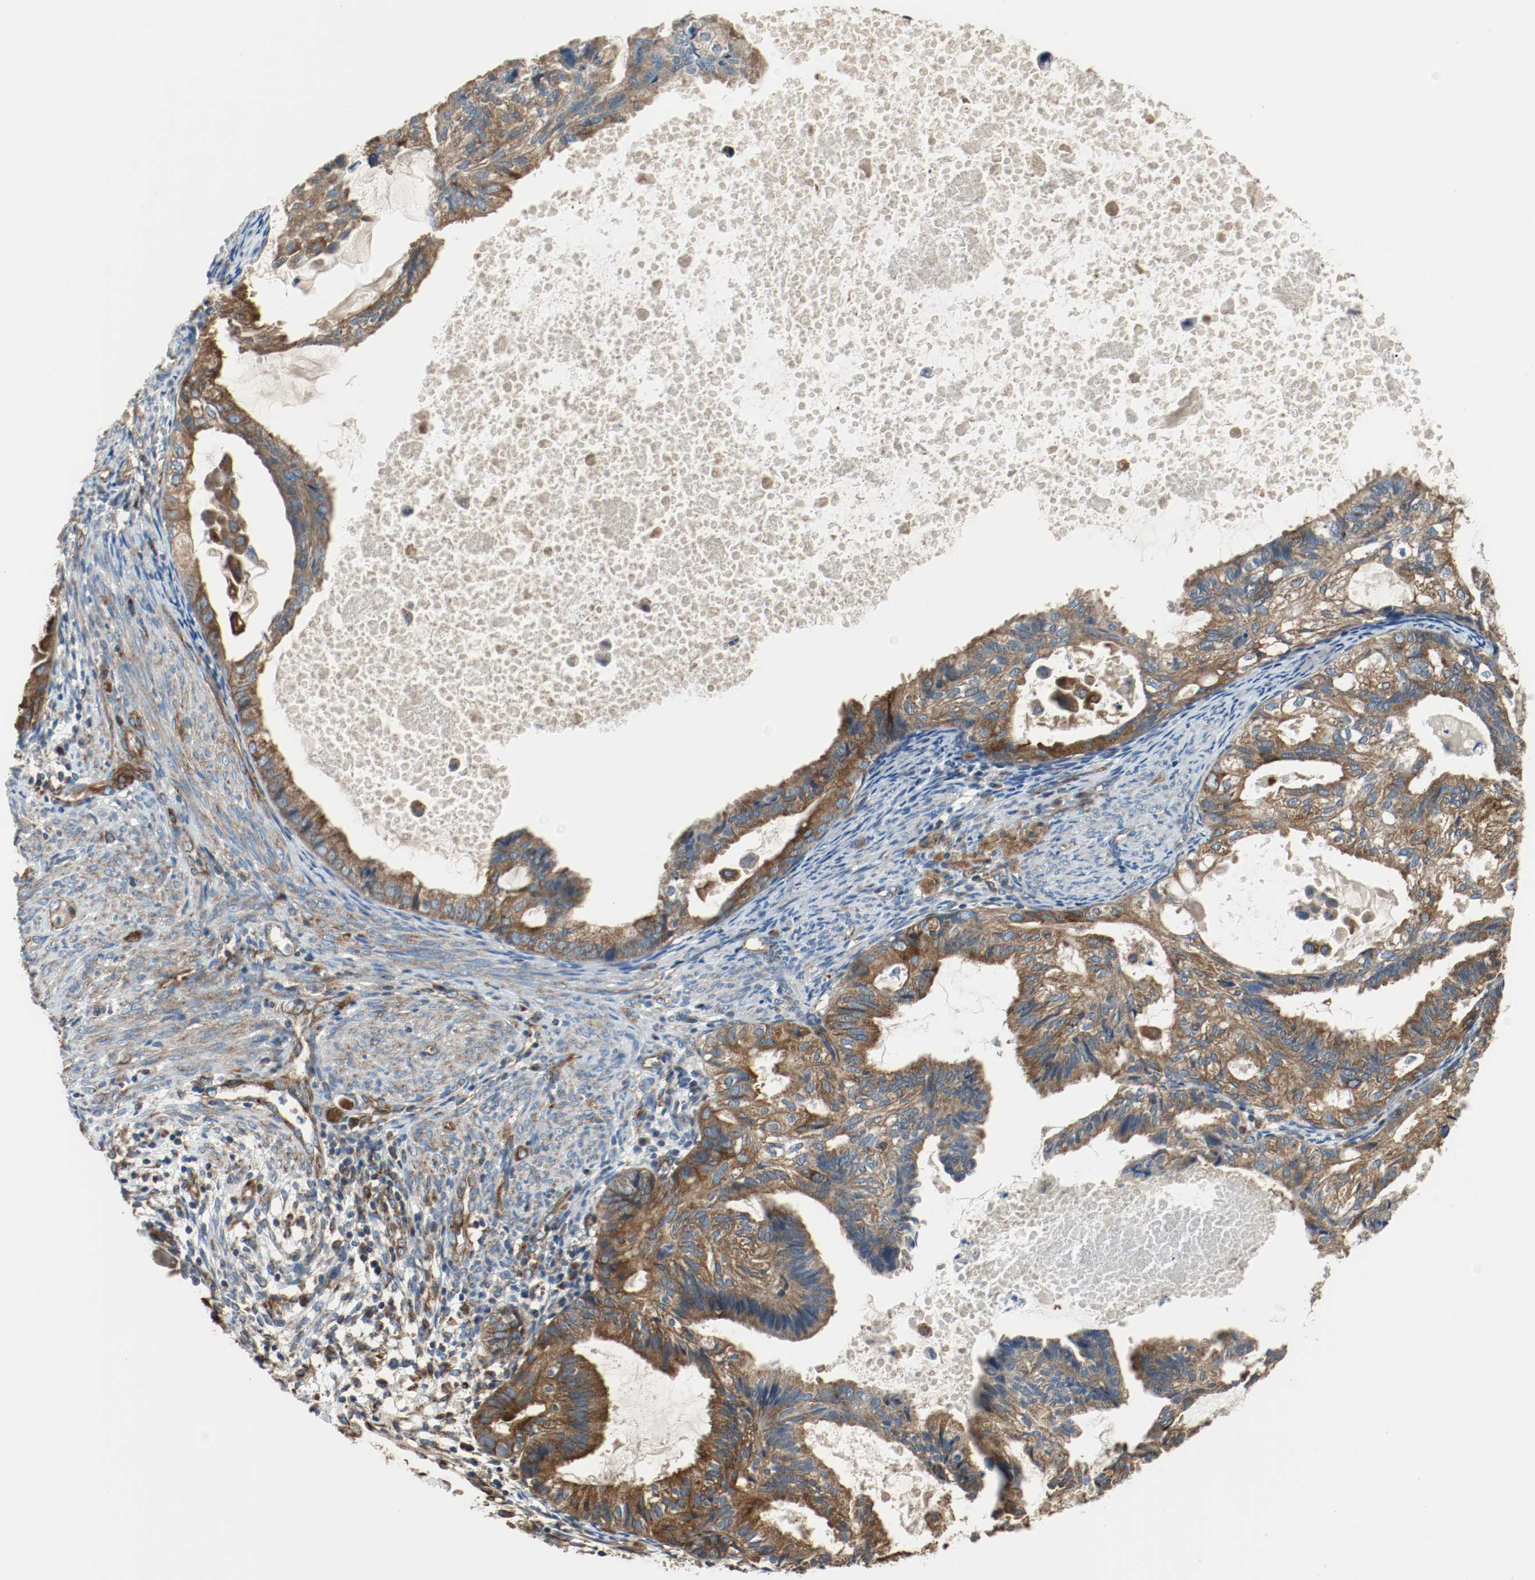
{"staining": {"intensity": "strong", "quantity": ">75%", "location": "cytoplasmic/membranous"}, "tissue": "cervical cancer", "cell_type": "Tumor cells", "image_type": "cancer", "snomed": [{"axis": "morphology", "description": "Normal tissue, NOS"}, {"axis": "morphology", "description": "Adenocarcinoma, NOS"}, {"axis": "topography", "description": "Cervix"}, {"axis": "topography", "description": "Endometrium"}], "caption": "Cervical cancer was stained to show a protein in brown. There is high levels of strong cytoplasmic/membranous expression in about >75% of tumor cells.", "gene": "TUBA3D", "patient": {"sex": "female", "age": 86}}